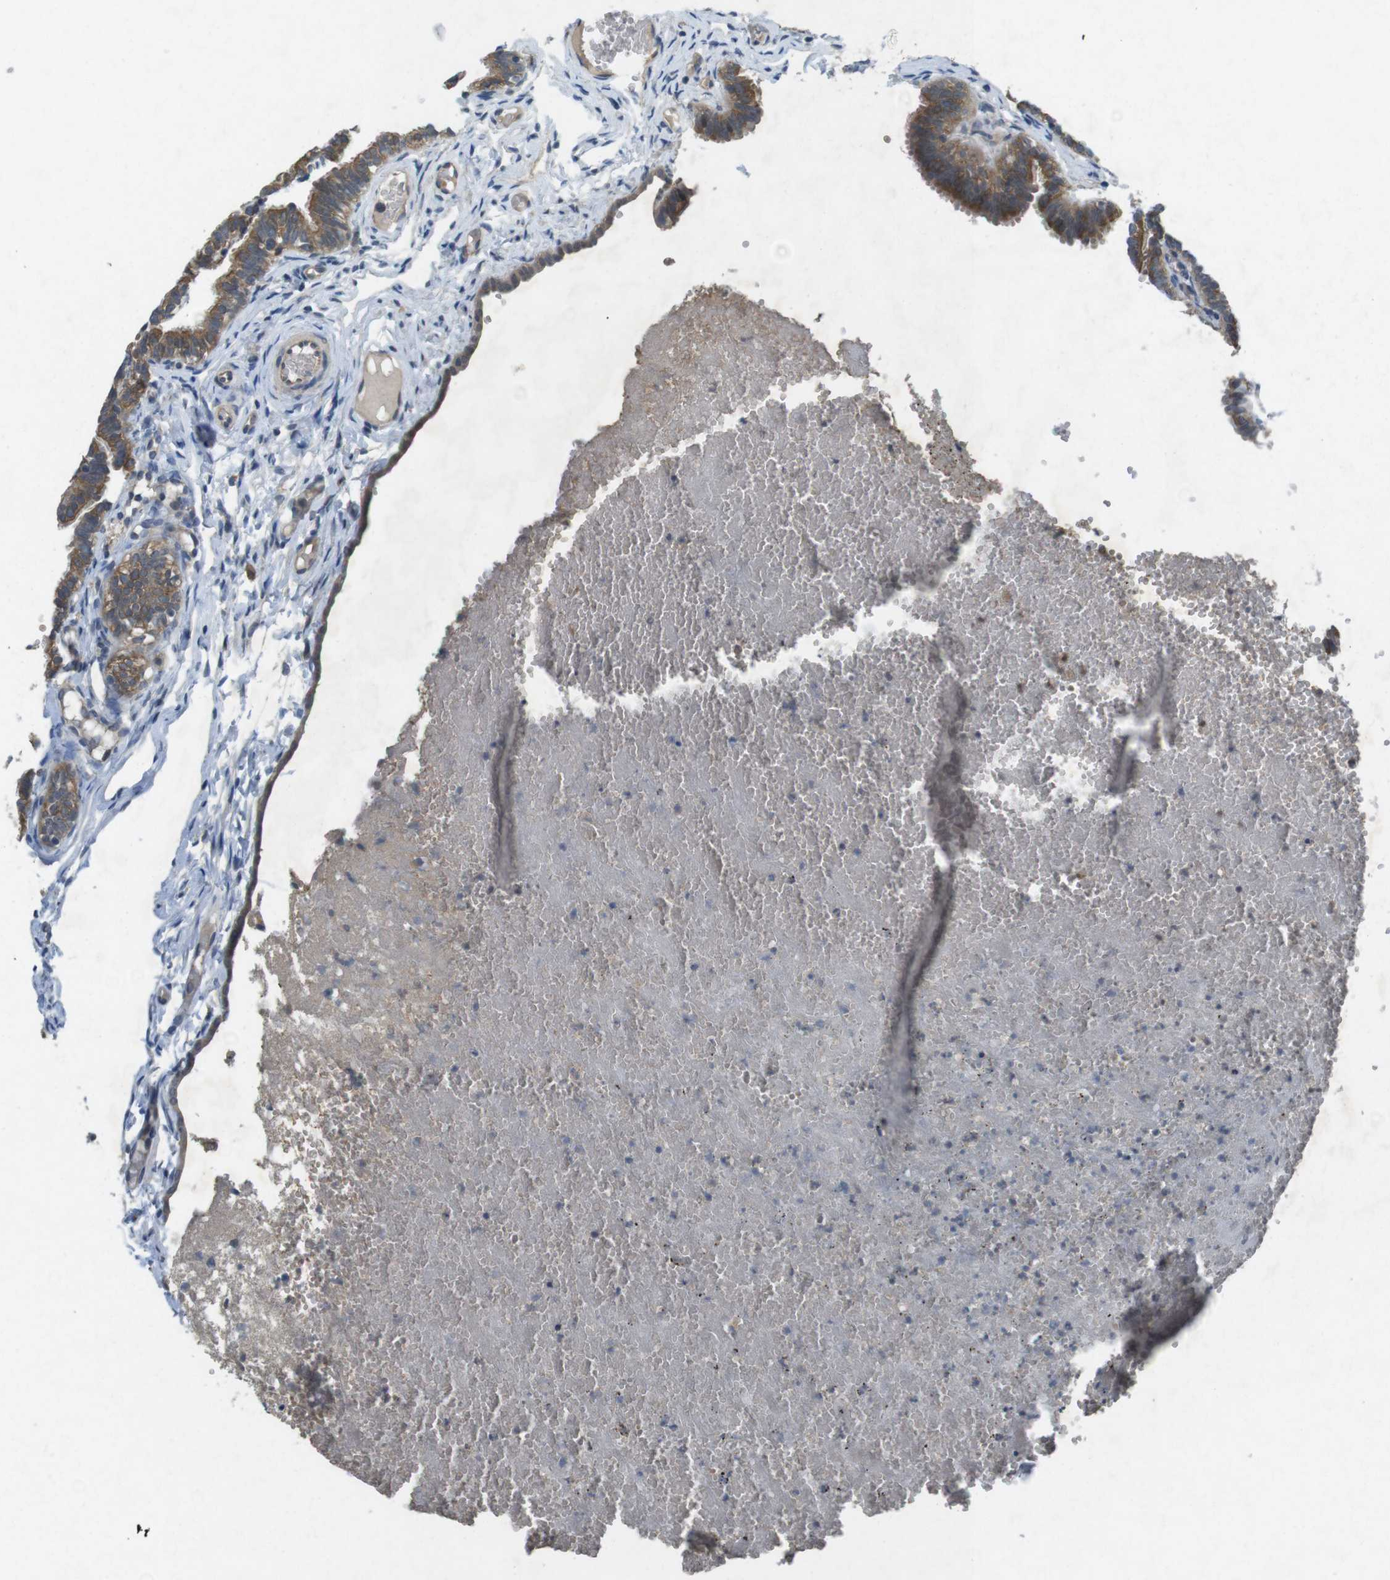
{"staining": {"intensity": "moderate", "quantity": ">75%", "location": "cytoplasmic/membranous"}, "tissue": "fallopian tube", "cell_type": "Glandular cells", "image_type": "normal", "snomed": [{"axis": "morphology", "description": "Normal tissue, NOS"}, {"axis": "topography", "description": "Fallopian tube"}, {"axis": "topography", "description": "Placenta"}], "caption": "Protein expression analysis of unremarkable human fallopian tube reveals moderate cytoplasmic/membranous expression in about >75% of glandular cells.", "gene": "SUGT1", "patient": {"sex": "female", "age": 34}}